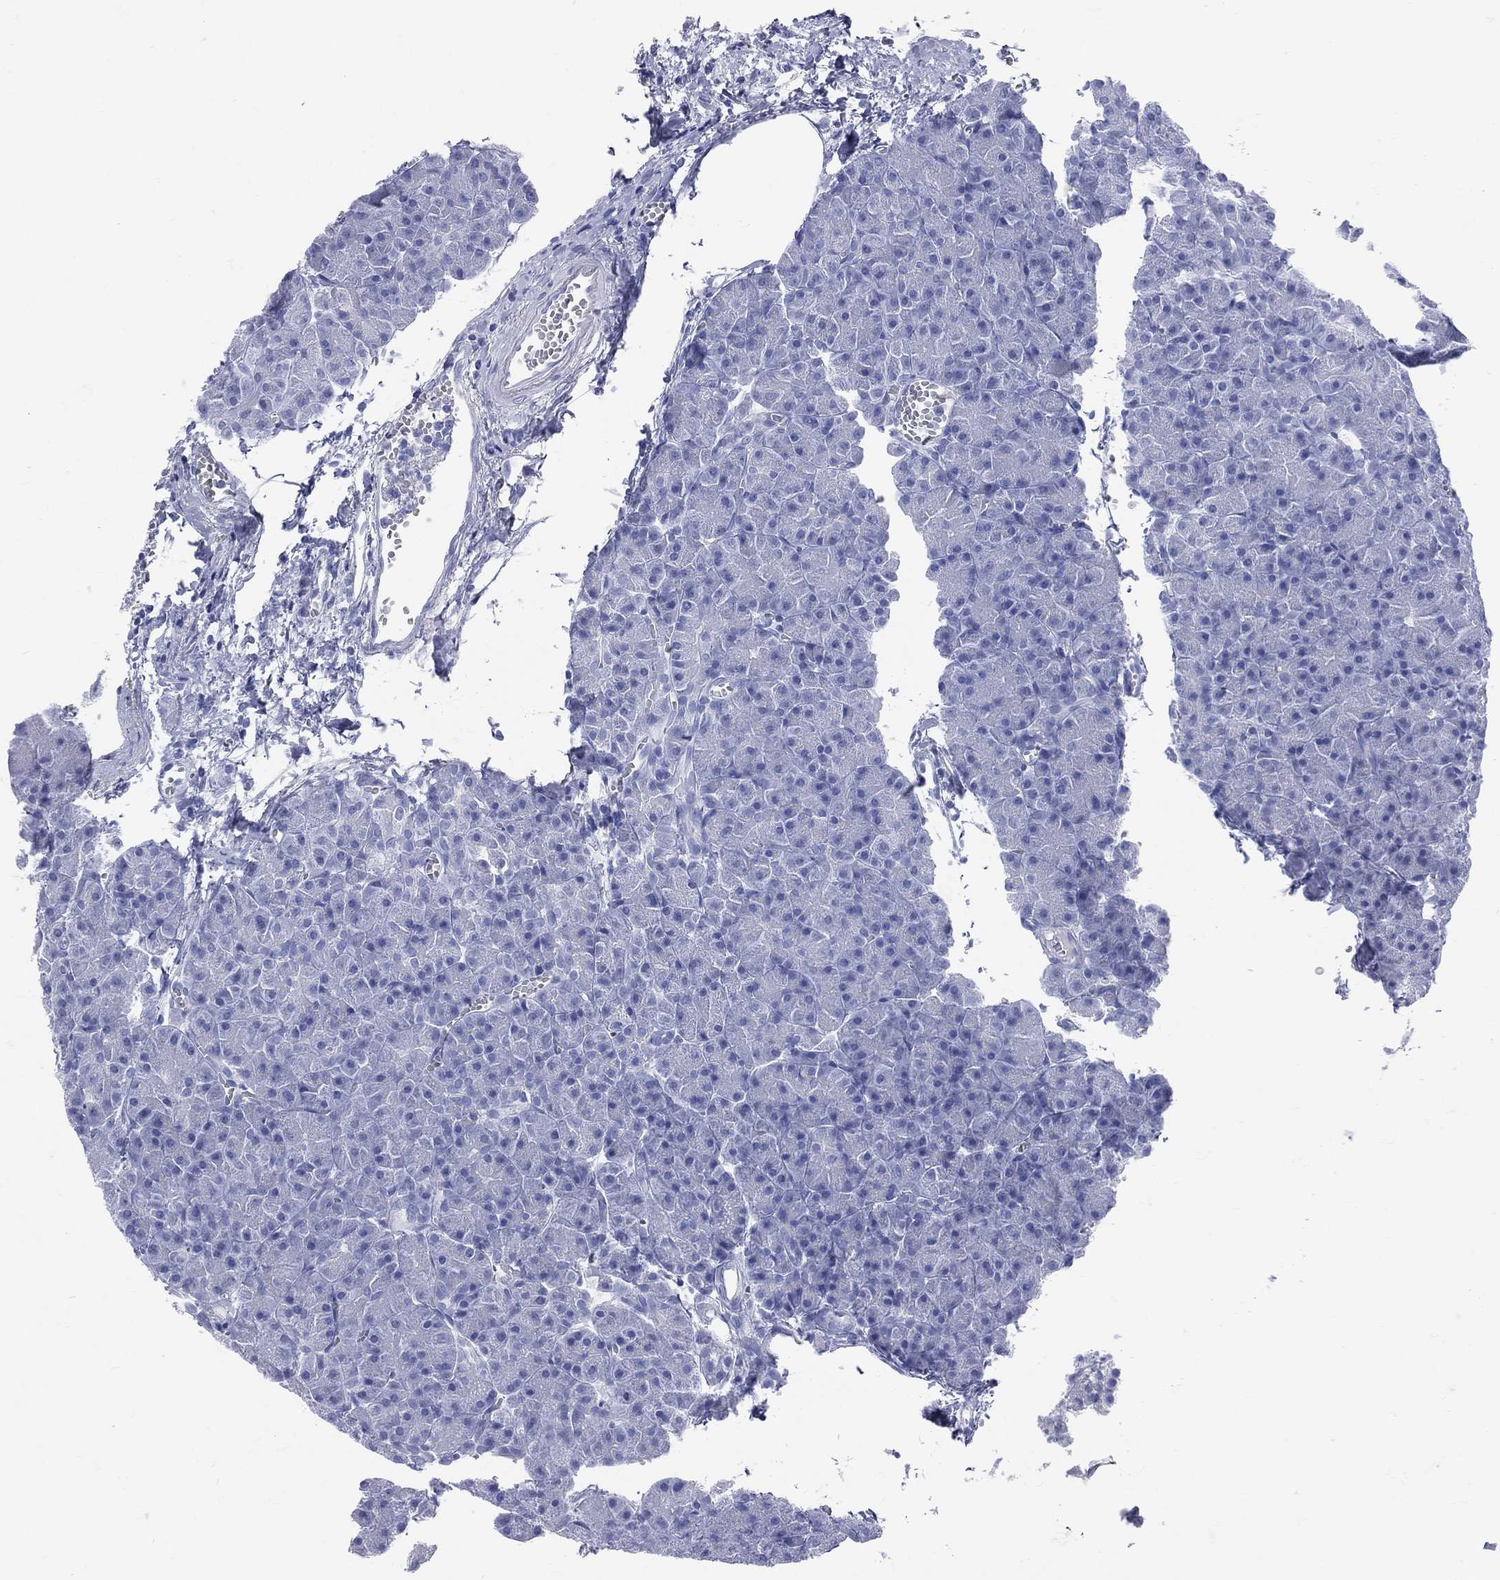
{"staining": {"intensity": "negative", "quantity": "none", "location": "none"}, "tissue": "pancreas", "cell_type": "Exocrine glandular cells", "image_type": "normal", "snomed": [{"axis": "morphology", "description": "Normal tissue, NOS"}, {"axis": "topography", "description": "Pancreas"}], "caption": "DAB (3,3'-diaminobenzidine) immunohistochemical staining of unremarkable pancreas demonstrates no significant staining in exocrine glandular cells. (DAB immunohistochemistry visualized using brightfield microscopy, high magnification).", "gene": "CYLC1", "patient": {"sex": "male", "age": 61}}